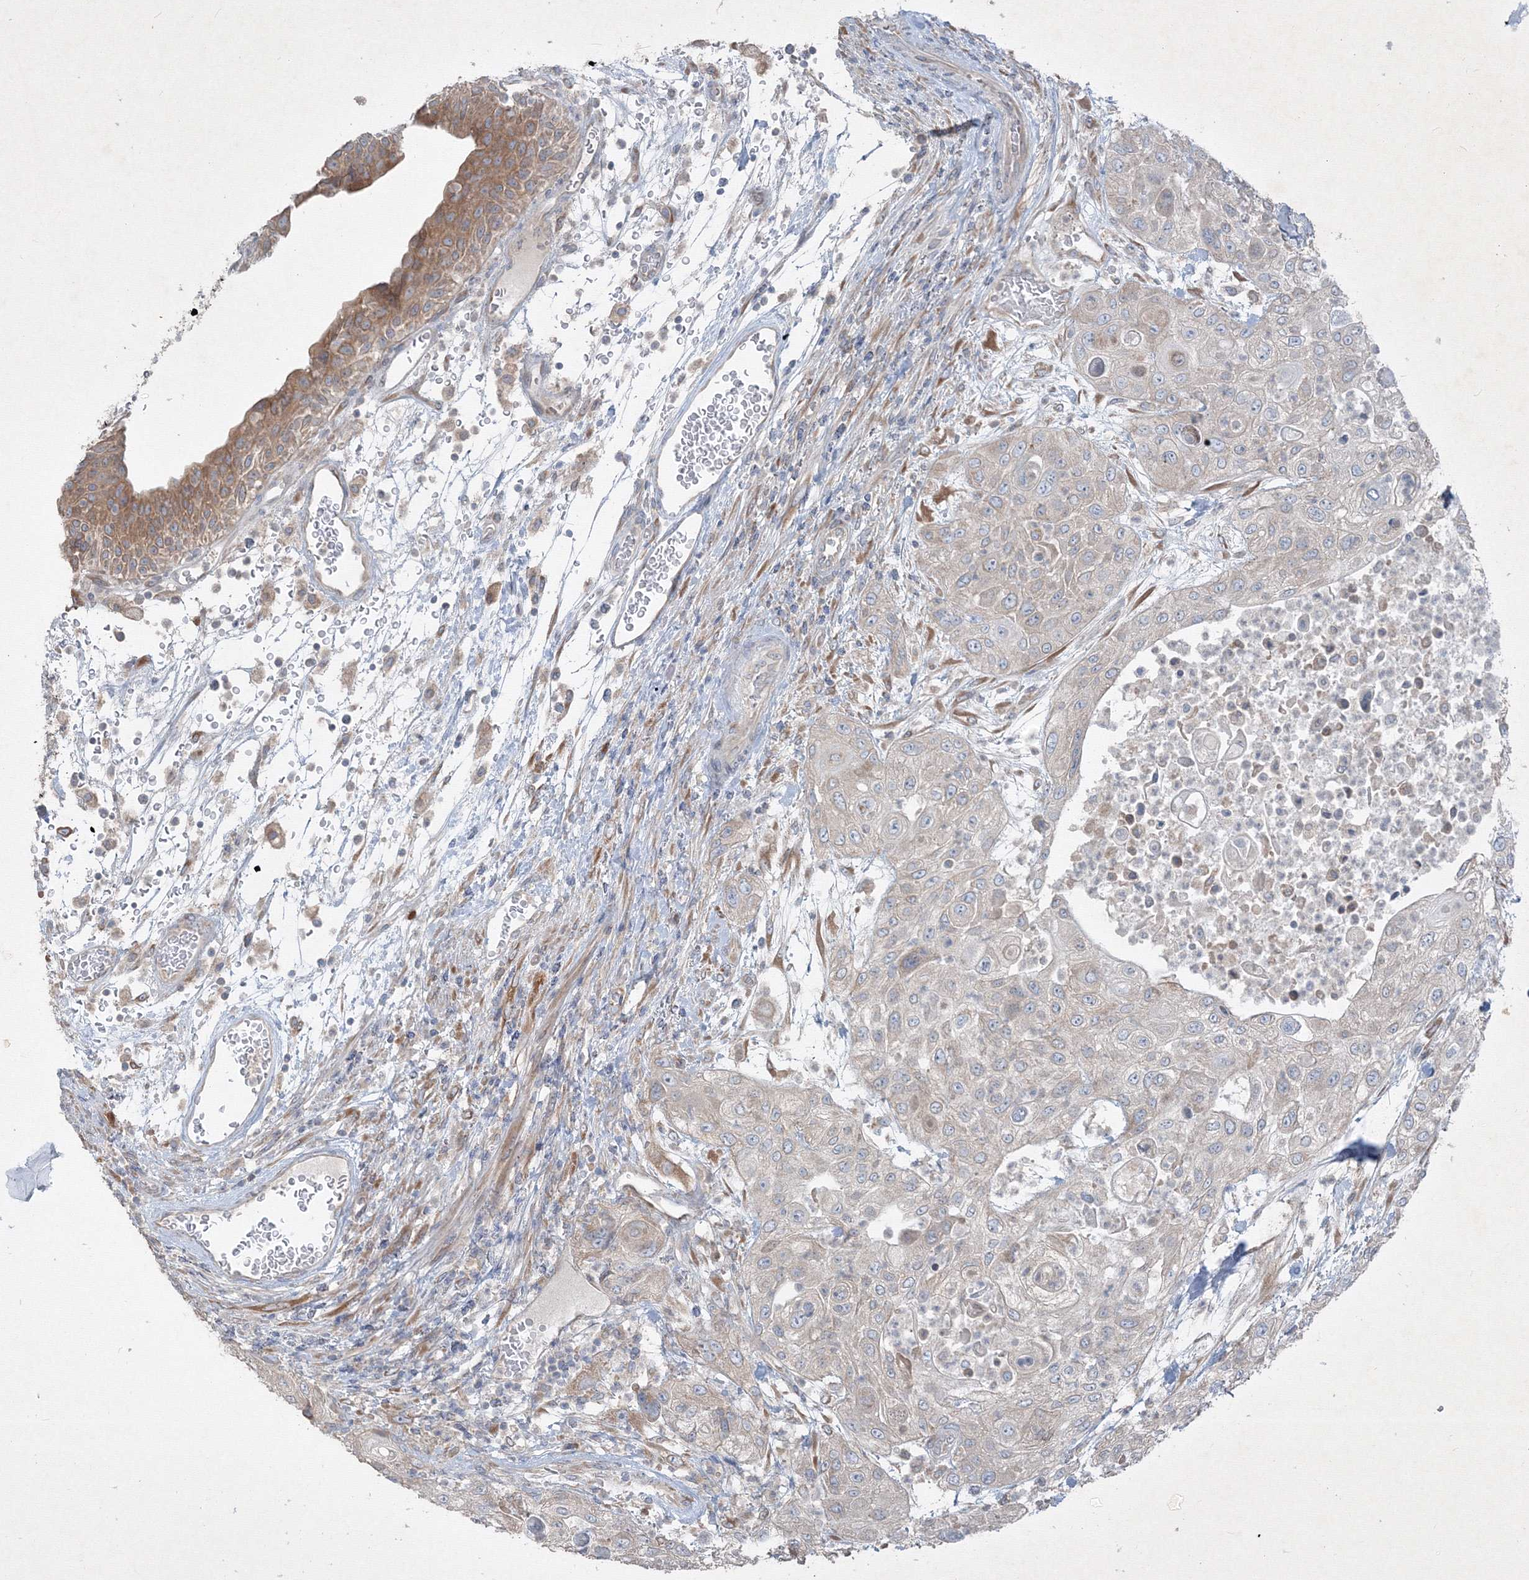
{"staining": {"intensity": "weak", "quantity": "<25%", "location": "cytoplasmic/membranous"}, "tissue": "urothelial cancer", "cell_type": "Tumor cells", "image_type": "cancer", "snomed": [{"axis": "morphology", "description": "Urothelial carcinoma, High grade"}, {"axis": "topography", "description": "Urinary bladder"}], "caption": "The immunohistochemistry micrograph has no significant expression in tumor cells of urothelial cancer tissue. Brightfield microscopy of immunohistochemistry (IHC) stained with DAB (3,3'-diaminobenzidine) (brown) and hematoxylin (blue), captured at high magnification.", "gene": "IFNAR1", "patient": {"sex": "female", "age": 79}}